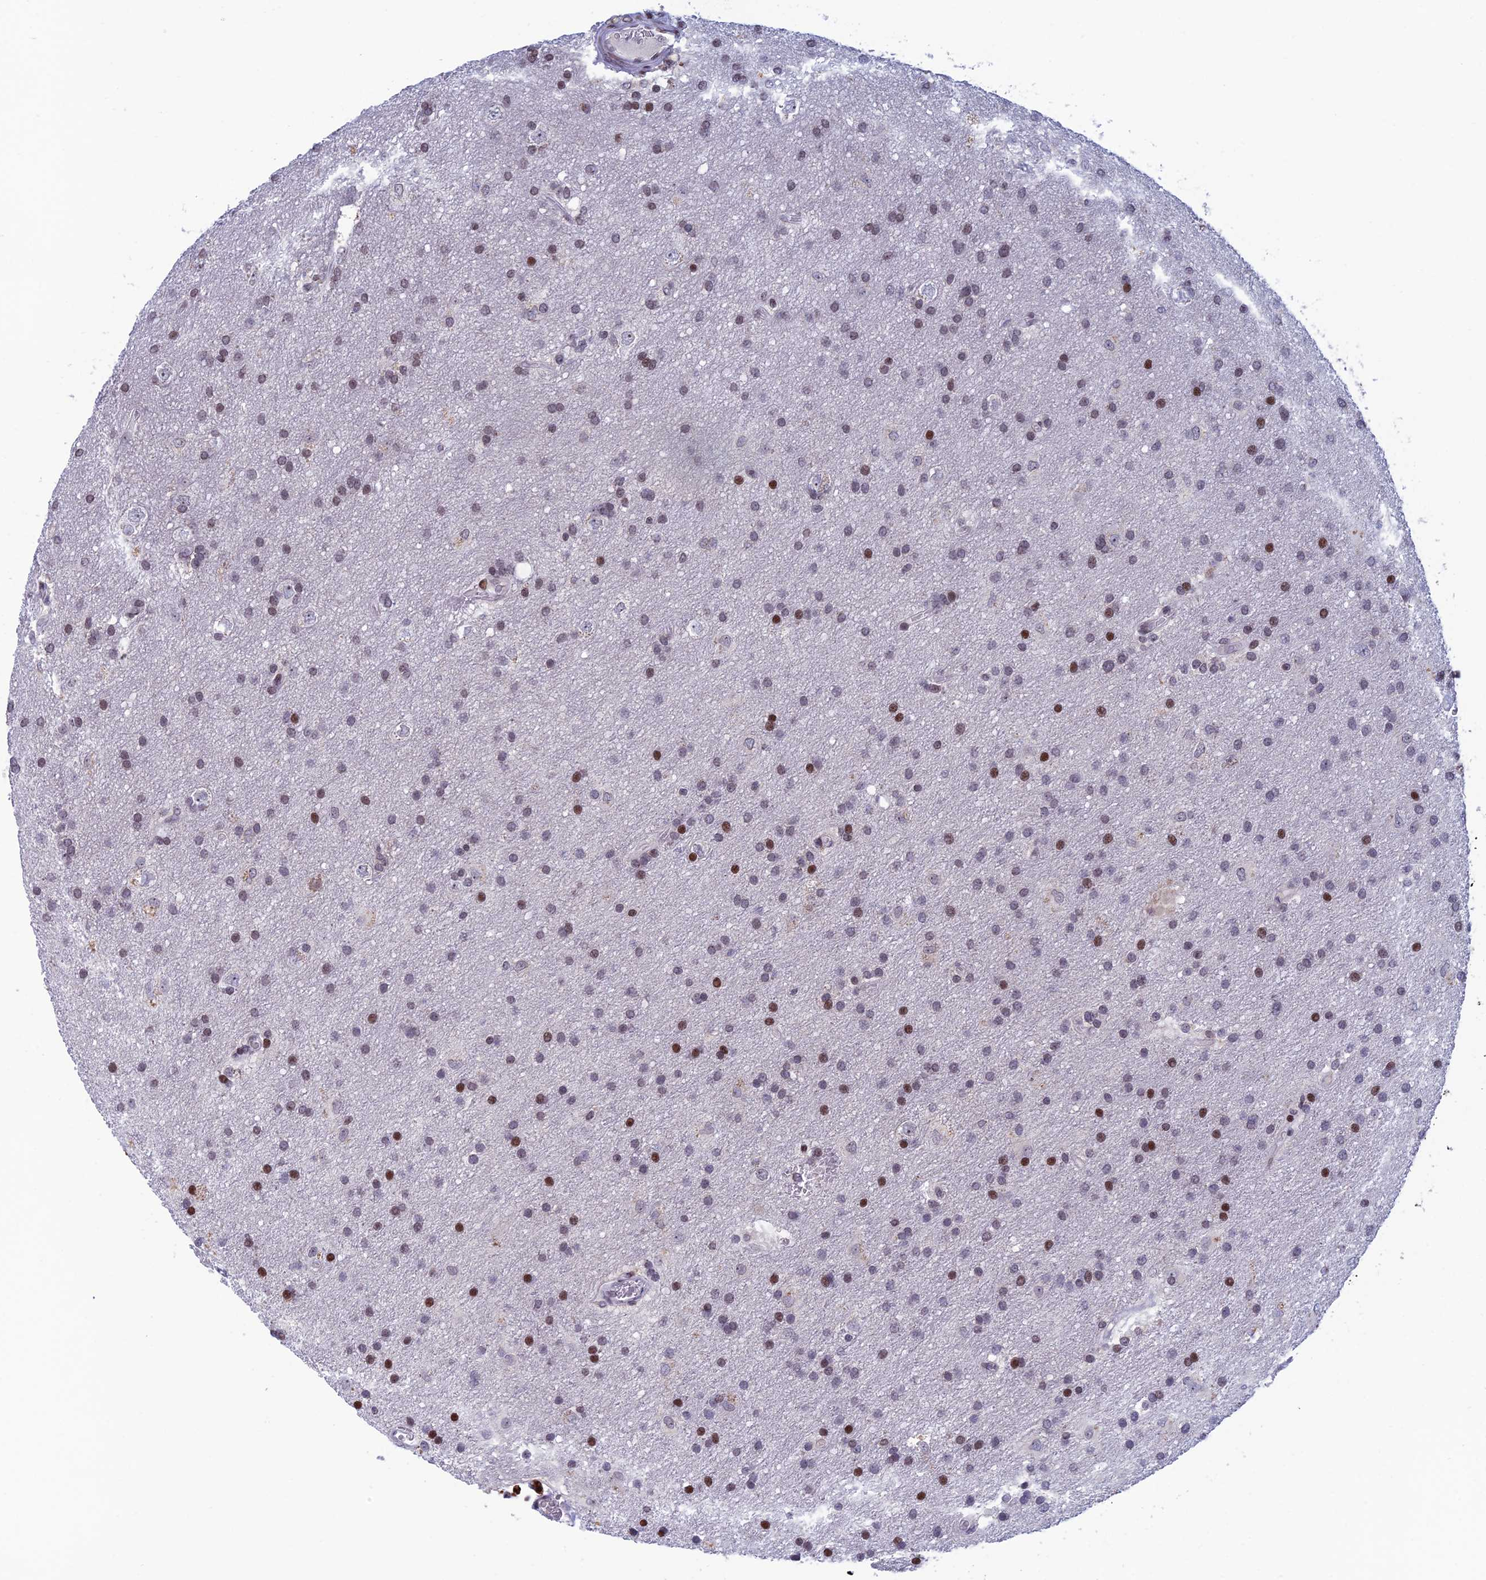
{"staining": {"intensity": "strong", "quantity": "<25%", "location": "nuclear"}, "tissue": "glioma", "cell_type": "Tumor cells", "image_type": "cancer", "snomed": [{"axis": "morphology", "description": "Glioma, malignant, Low grade"}, {"axis": "topography", "description": "Brain"}], "caption": "Tumor cells display medium levels of strong nuclear positivity in approximately <25% of cells in malignant glioma (low-grade).", "gene": "AFF3", "patient": {"sex": "male", "age": 66}}